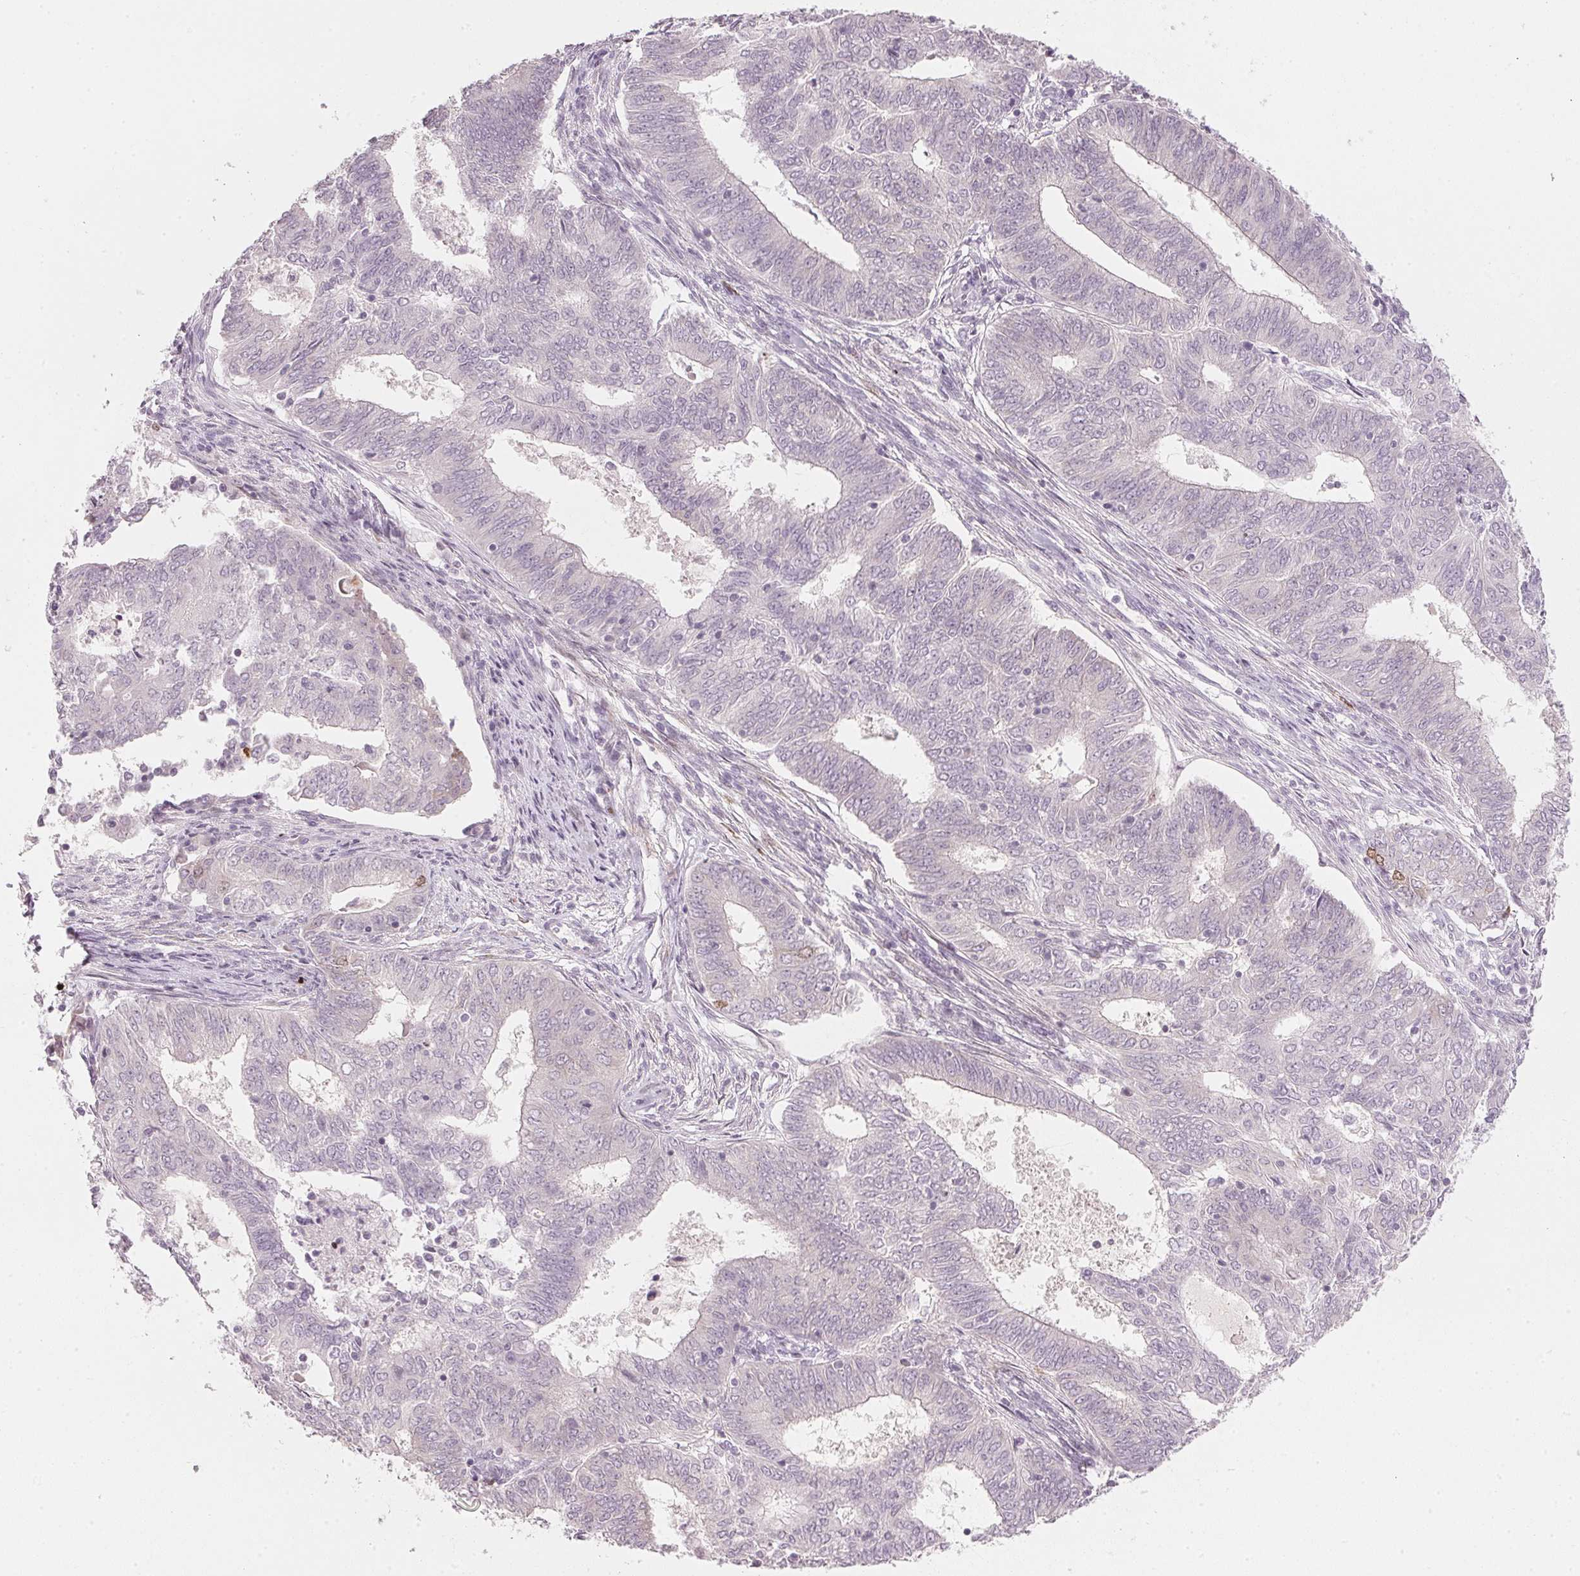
{"staining": {"intensity": "negative", "quantity": "none", "location": "none"}, "tissue": "endometrial cancer", "cell_type": "Tumor cells", "image_type": "cancer", "snomed": [{"axis": "morphology", "description": "Adenocarcinoma, NOS"}, {"axis": "topography", "description": "Endometrium"}], "caption": "Immunohistochemistry of adenocarcinoma (endometrial) demonstrates no staining in tumor cells.", "gene": "SFRP4", "patient": {"sex": "female", "age": 62}}